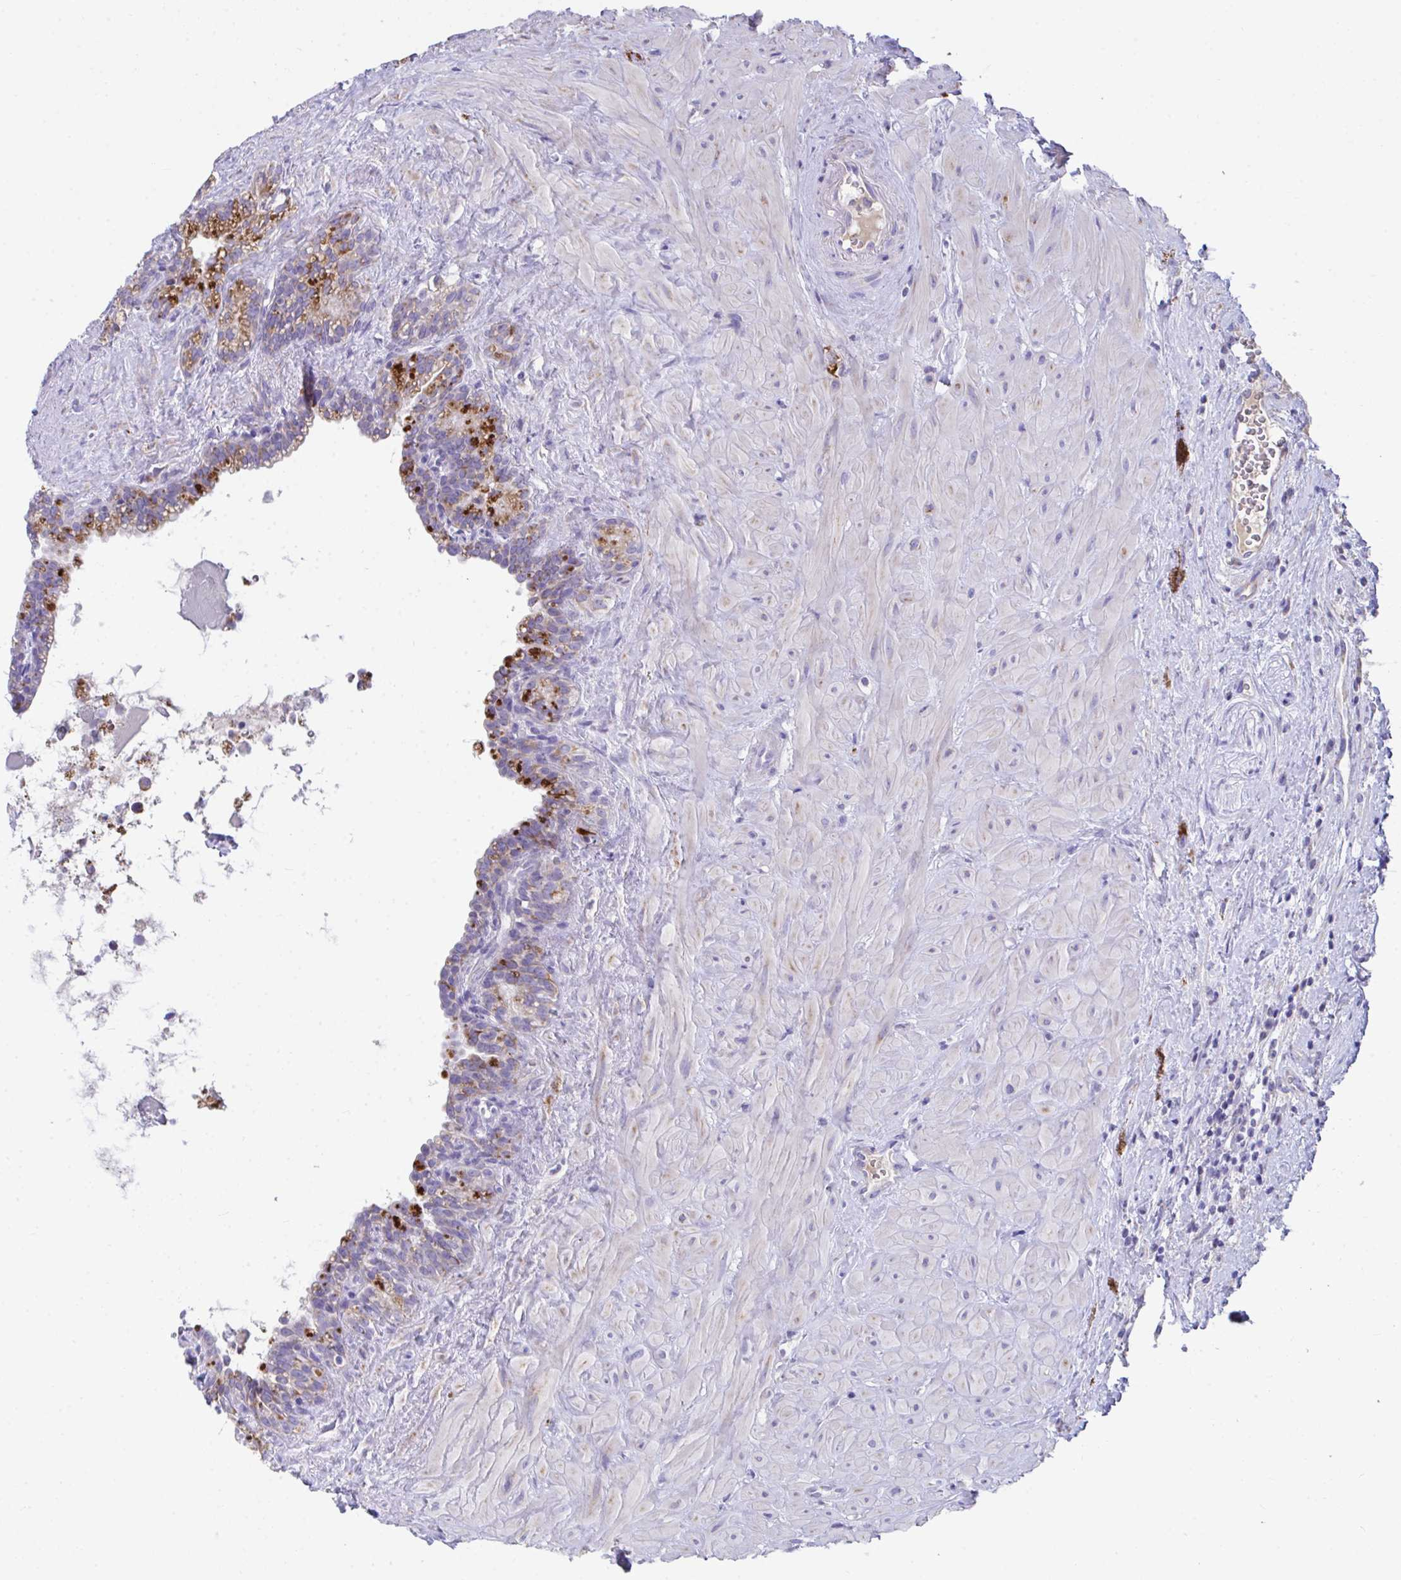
{"staining": {"intensity": "negative", "quantity": "none", "location": "none"}, "tissue": "seminal vesicle", "cell_type": "Glandular cells", "image_type": "normal", "snomed": [{"axis": "morphology", "description": "Normal tissue, NOS"}, {"axis": "topography", "description": "Seminal veicle"}], "caption": "High magnification brightfield microscopy of benign seminal vesicle stained with DAB (brown) and counterstained with hematoxylin (blue): glandular cells show no significant expression.", "gene": "COA5", "patient": {"sex": "male", "age": 76}}